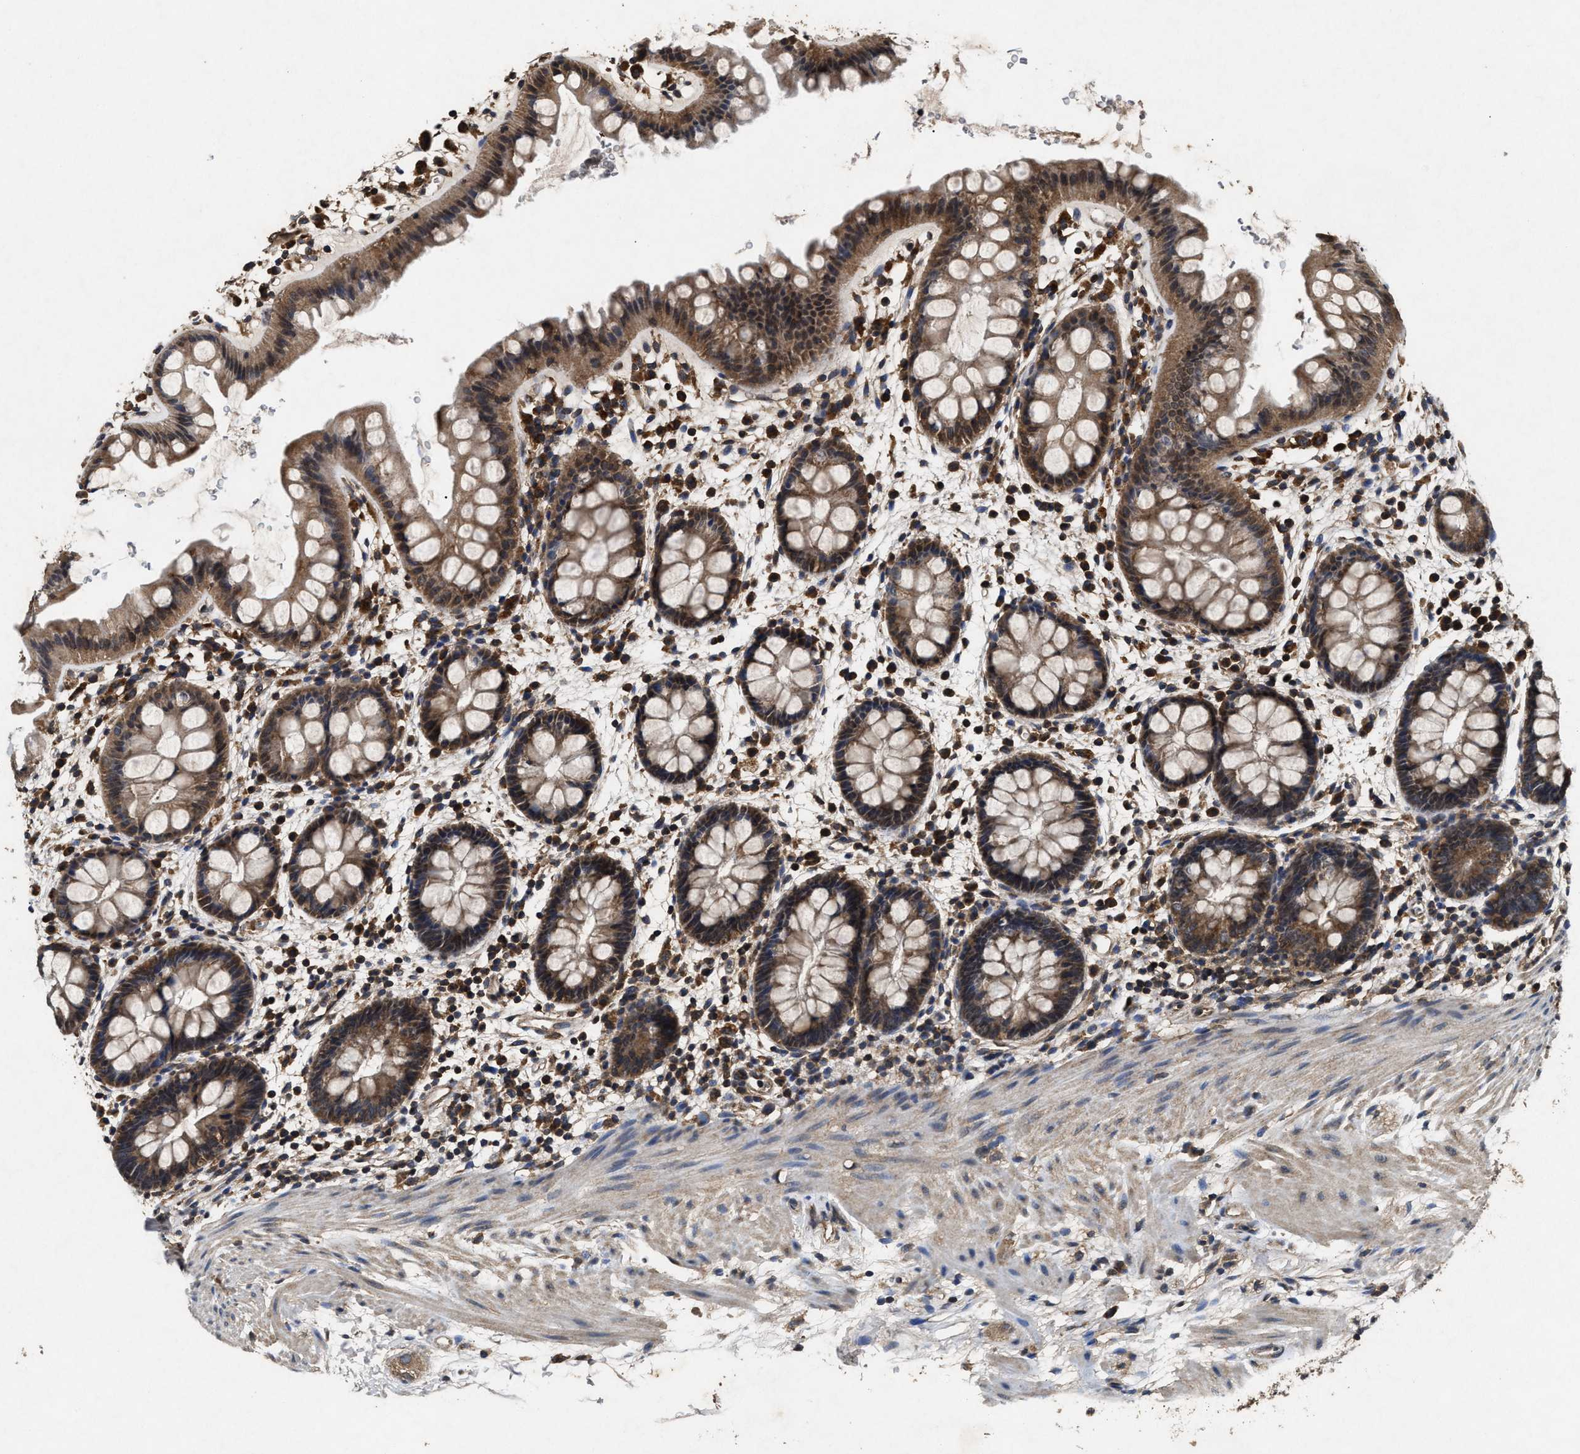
{"staining": {"intensity": "moderate", "quantity": ">75%", "location": "cytoplasmic/membranous"}, "tissue": "rectum", "cell_type": "Glandular cells", "image_type": "normal", "snomed": [{"axis": "morphology", "description": "Normal tissue, NOS"}, {"axis": "topography", "description": "Rectum"}], "caption": "Glandular cells show medium levels of moderate cytoplasmic/membranous staining in approximately >75% of cells in unremarkable human rectum.", "gene": "PDAP1", "patient": {"sex": "female", "age": 24}}